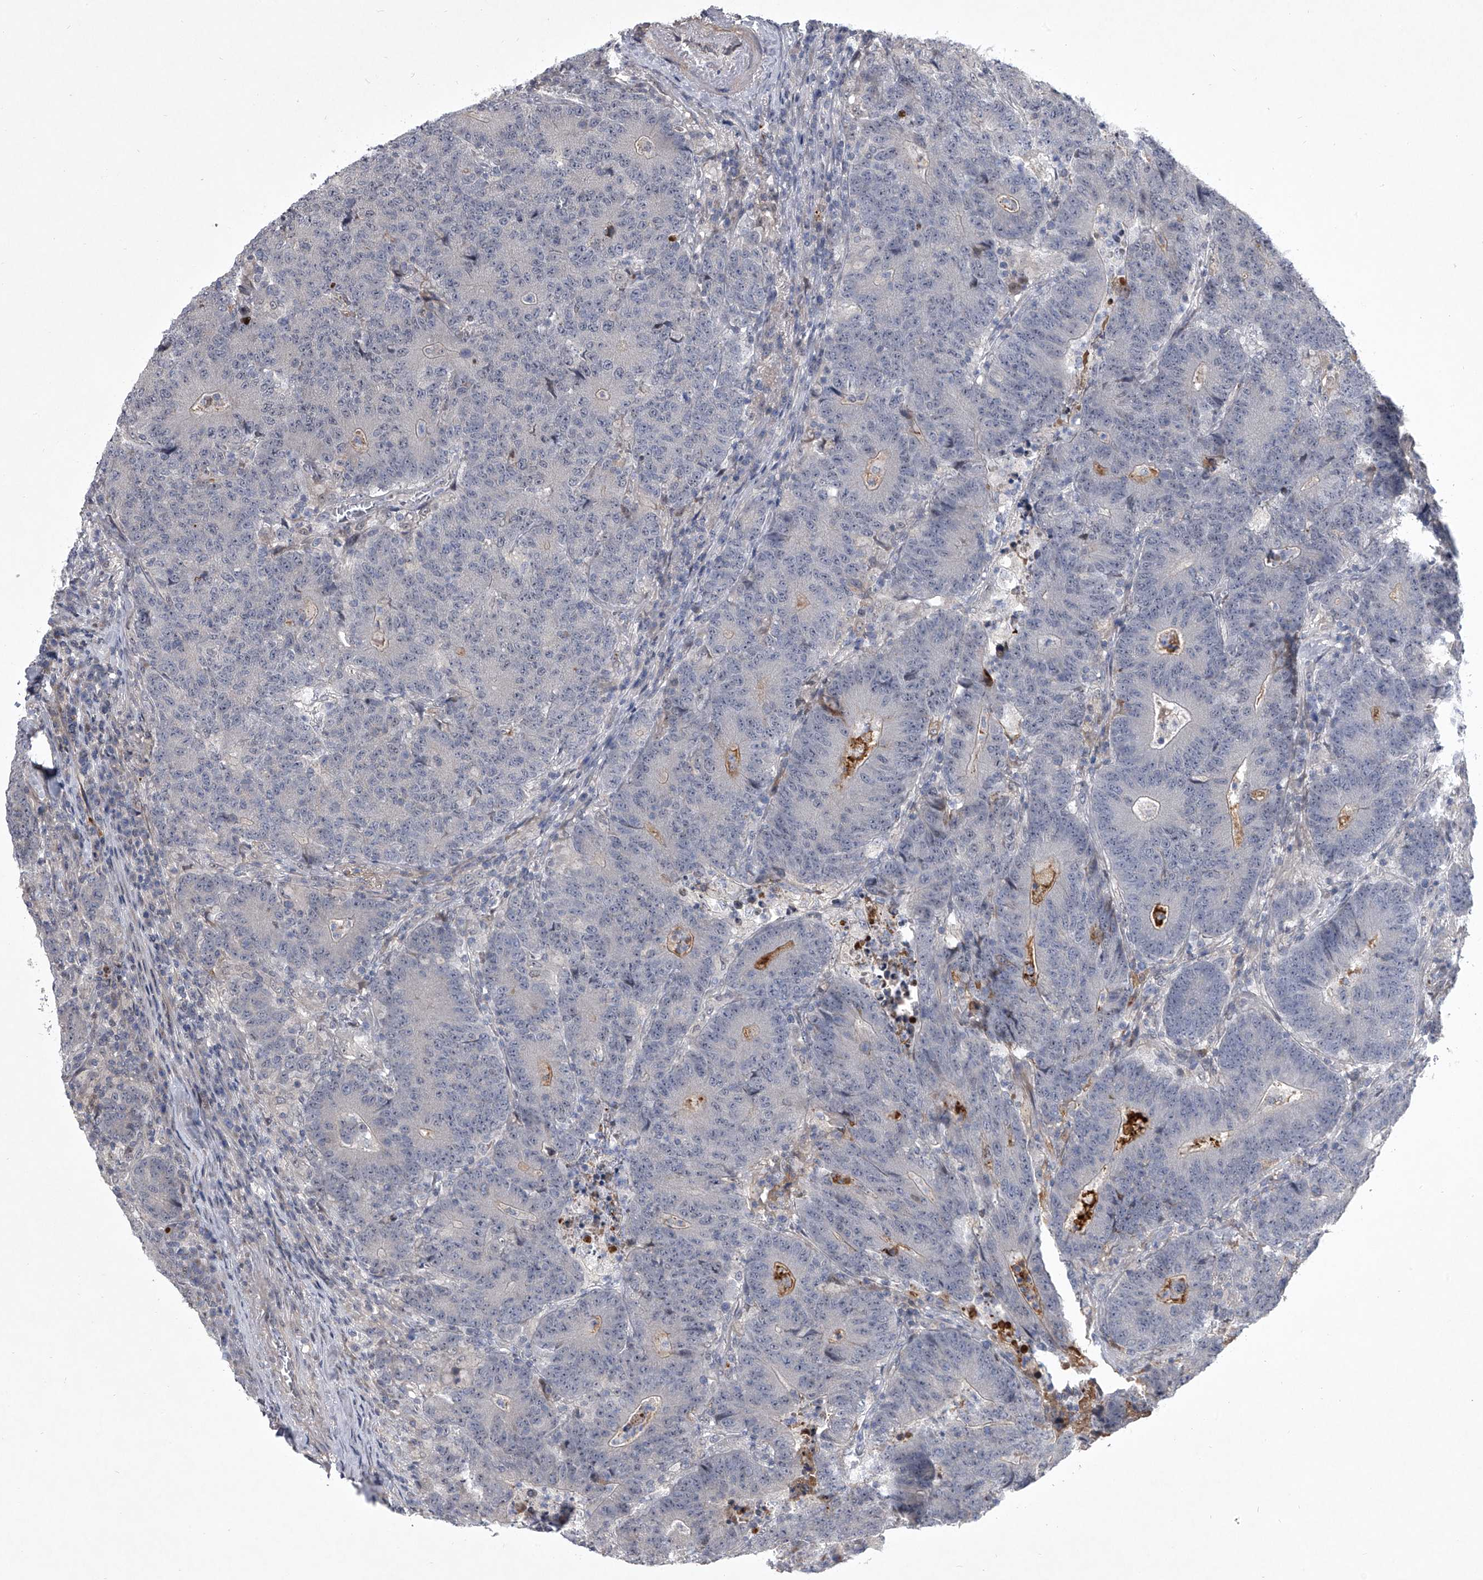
{"staining": {"intensity": "negative", "quantity": "none", "location": "none"}, "tissue": "colorectal cancer", "cell_type": "Tumor cells", "image_type": "cancer", "snomed": [{"axis": "morphology", "description": "Normal tissue, NOS"}, {"axis": "morphology", "description": "Adenocarcinoma, NOS"}, {"axis": "topography", "description": "Colon"}], "caption": "The immunohistochemistry (IHC) image has no significant expression in tumor cells of colorectal cancer (adenocarcinoma) tissue.", "gene": "HEATR6", "patient": {"sex": "female", "age": 75}}